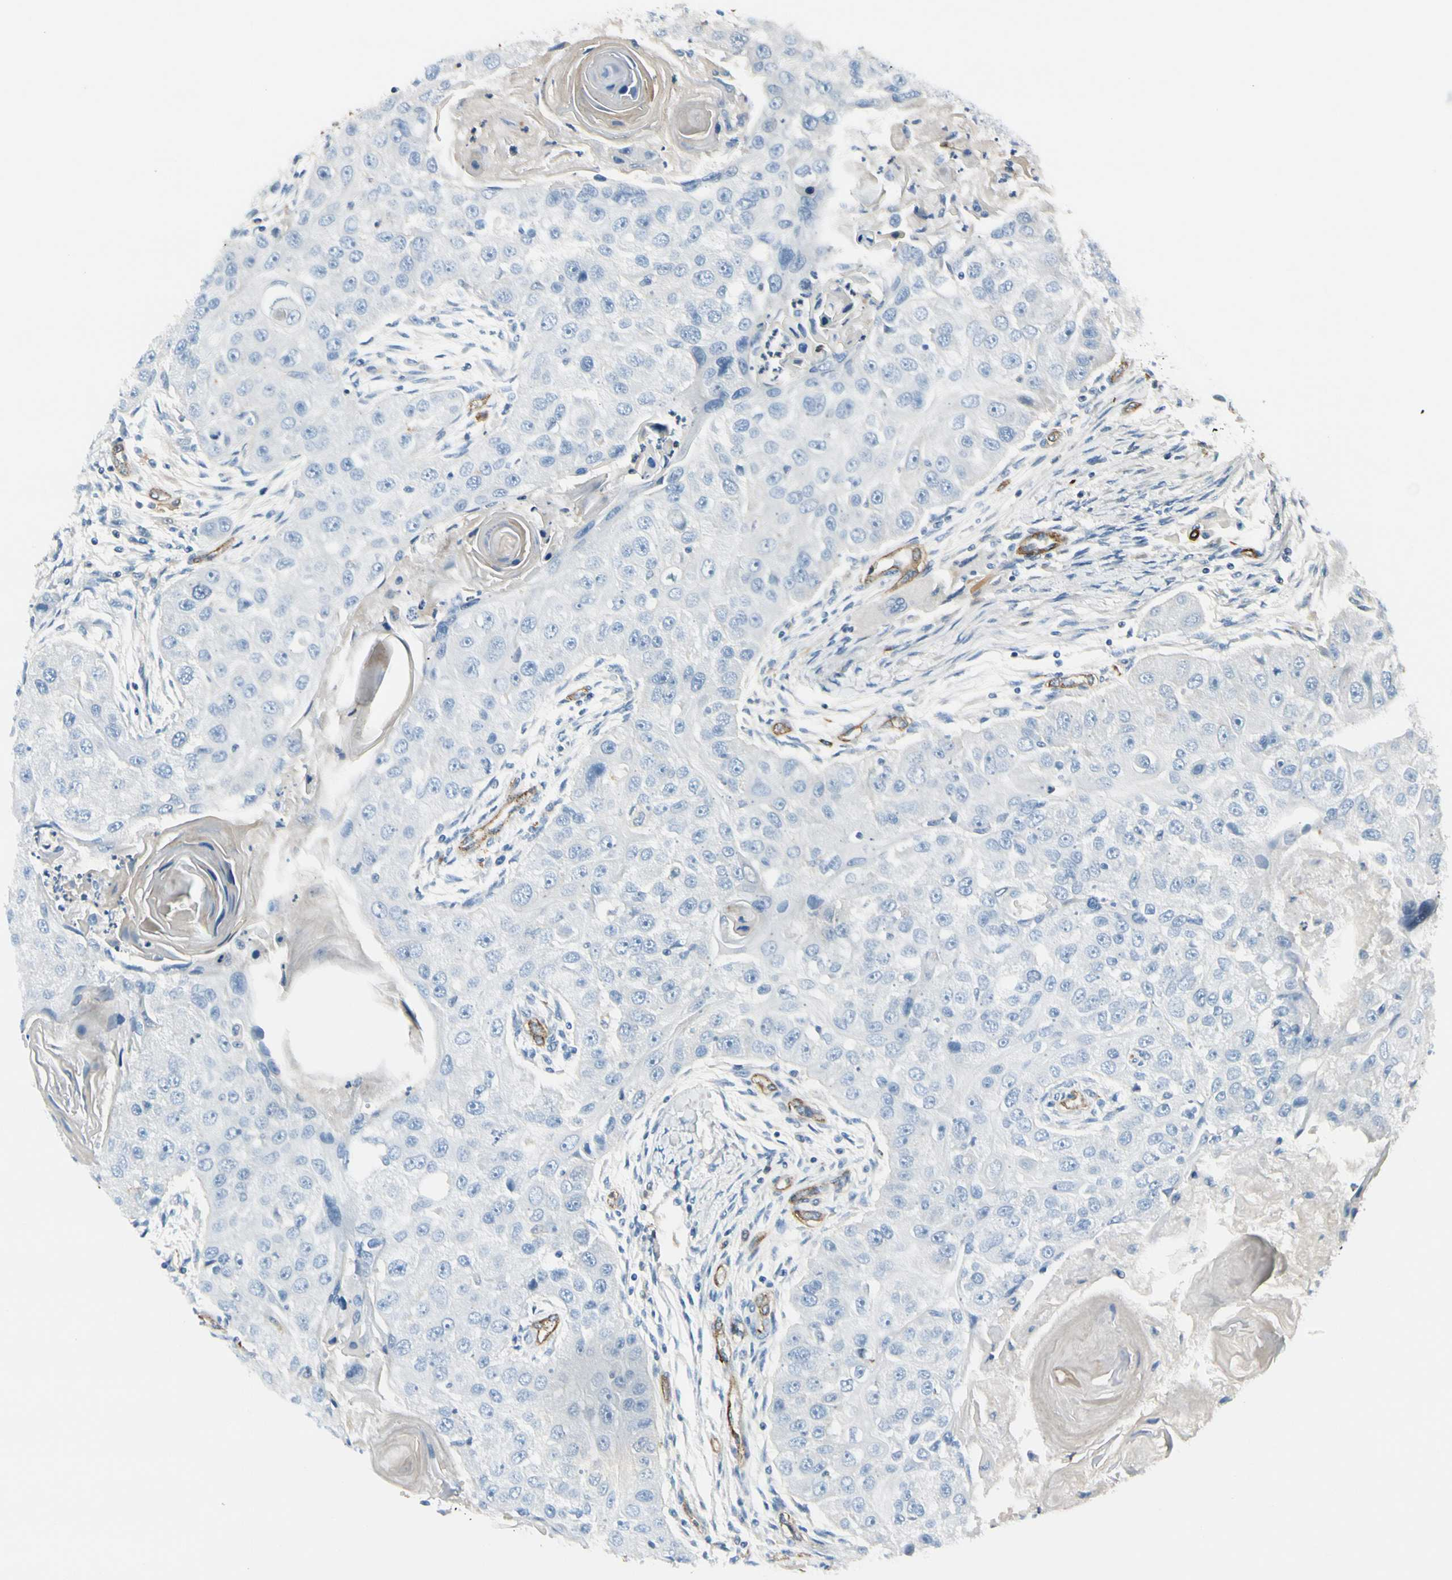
{"staining": {"intensity": "negative", "quantity": "none", "location": "none"}, "tissue": "head and neck cancer", "cell_type": "Tumor cells", "image_type": "cancer", "snomed": [{"axis": "morphology", "description": "Normal tissue, NOS"}, {"axis": "morphology", "description": "Squamous cell carcinoma, NOS"}, {"axis": "topography", "description": "Skeletal muscle"}, {"axis": "topography", "description": "Head-Neck"}], "caption": "Micrograph shows no protein staining in tumor cells of head and neck cancer (squamous cell carcinoma) tissue.", "gene": "CD93", "patient": {"sex": "male", "age": 51}}